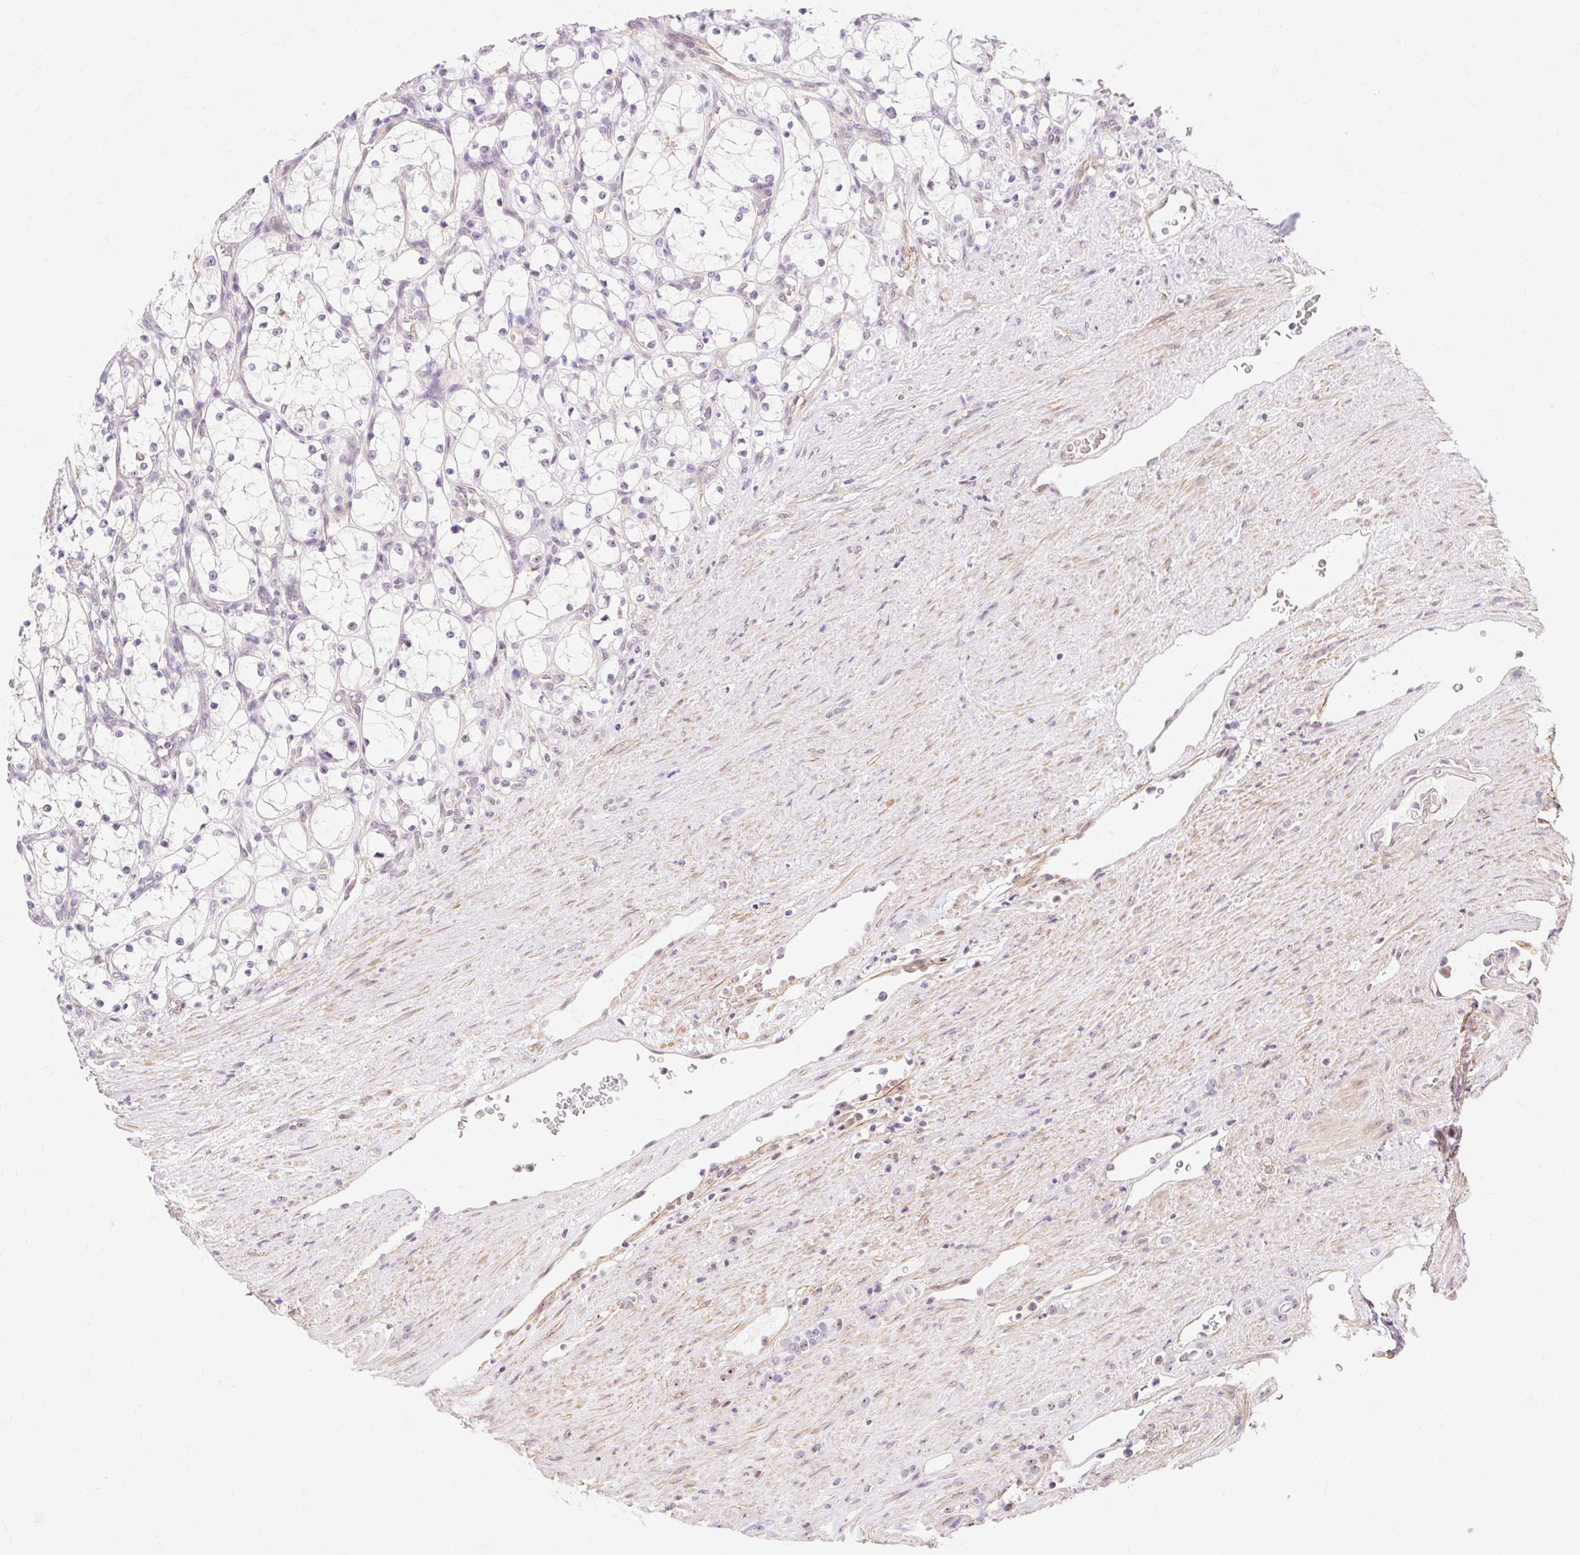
{"staining": {"intensity": "negative", "quantity": "none", "location": "none"}, "tissue": "renal cancer", "cell_type": "Tumor cells", "image_type": "cancer", "snomed": [{"axis": "morphology", "description": "Adenocarcinoma, NOS"}, {"axis": "topography", "description": "Kidney"}], "caption": "Protein analysis of renal cancer shows no significant staining in tumor cells. (DAB immunohistochemistry, high magnification).", "gene": "OBP2A", "patient": {"sex": "female", "age": 69}}